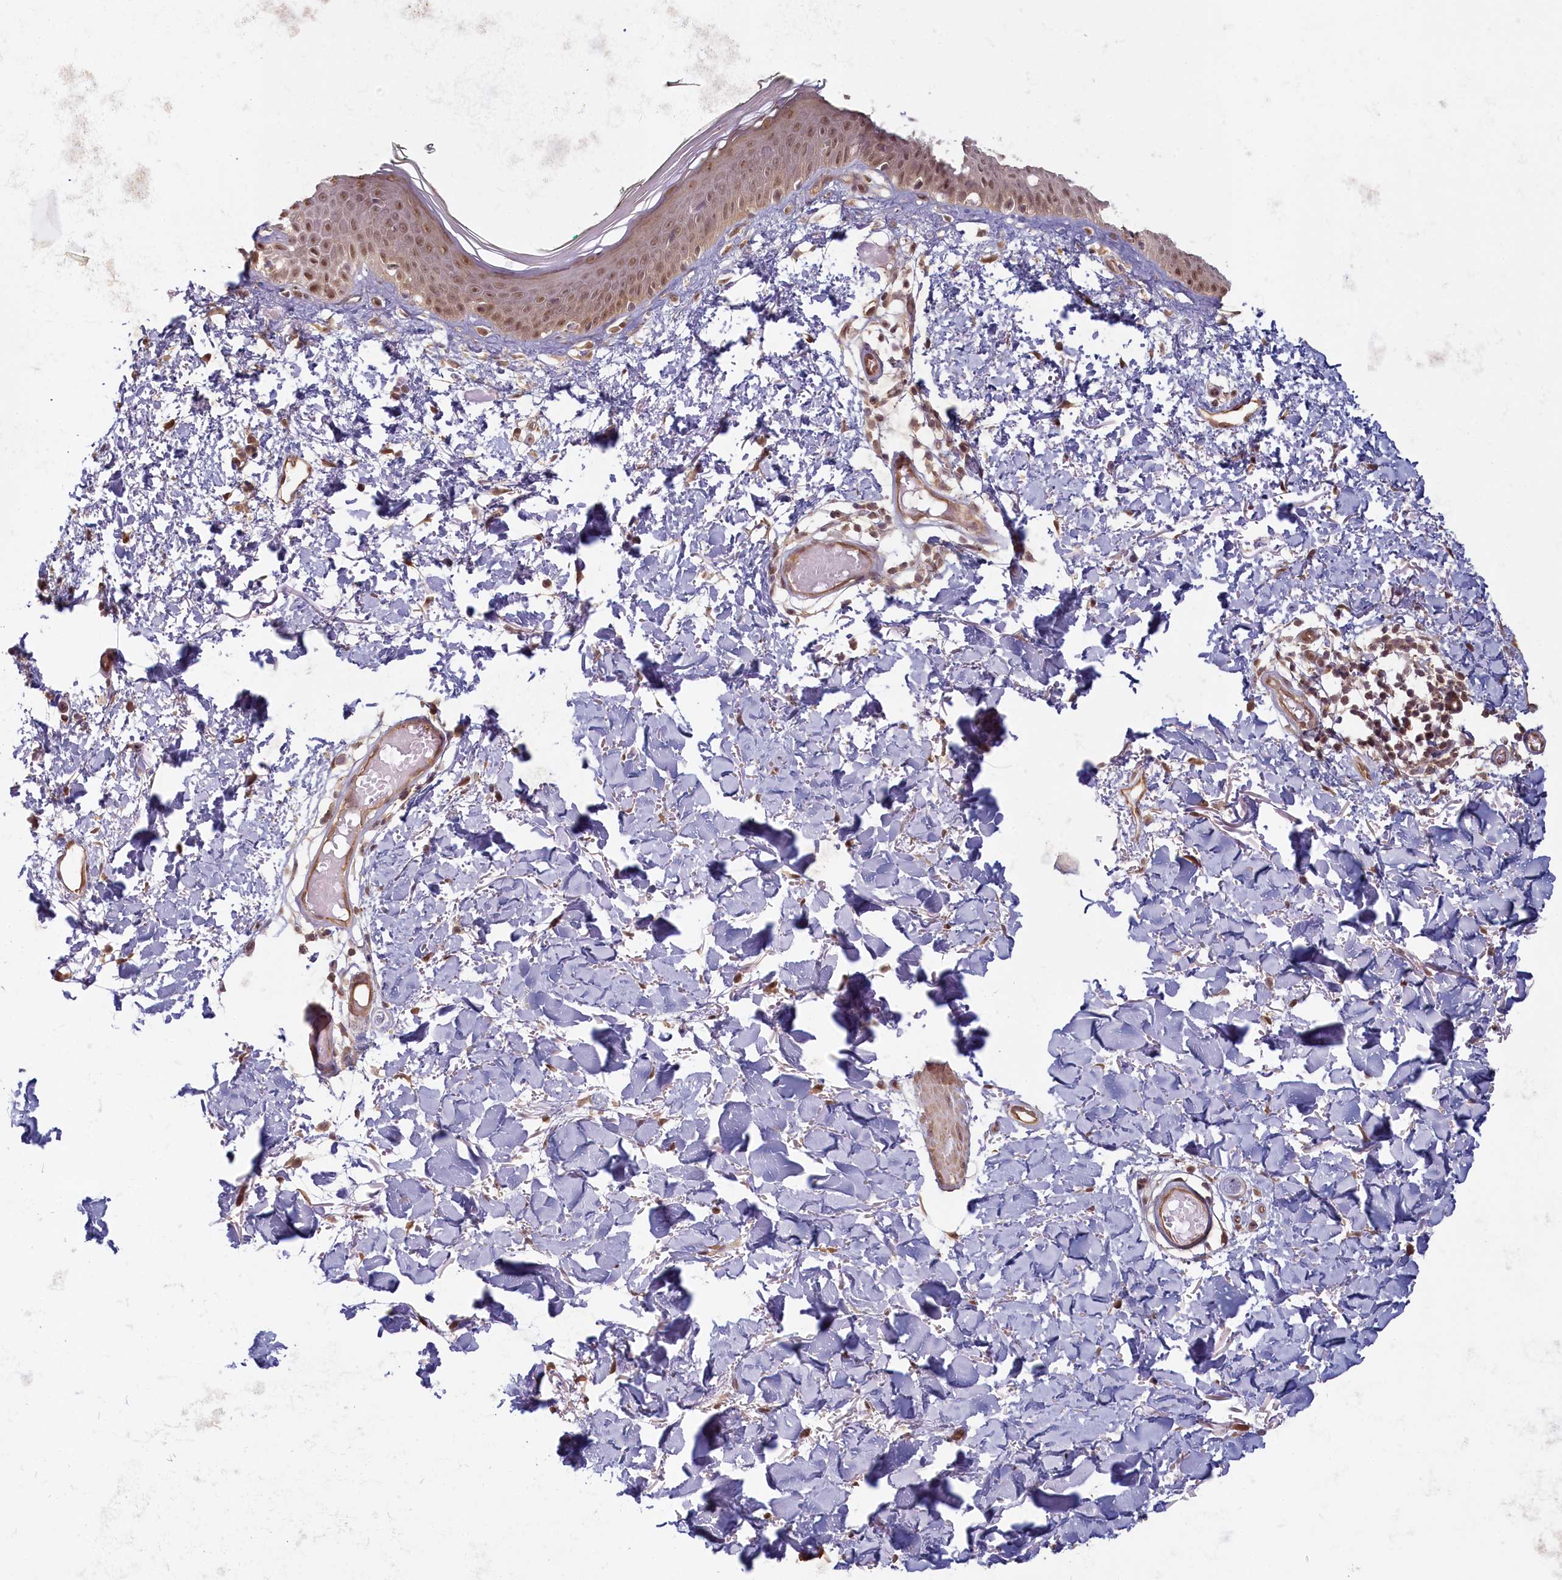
{"staining": {"intensity": "weak", "quantity": ">75%", "location": "cytoplasmic/membranous"}, "tissue": "skin", "cell_type": "Fibroblasts", "image_type": "normal", "snomed": [{"axis": "morphology", "description": "Normal tissue, NOS"}, {"axis": "topography", "description": "Skin"}], "caption": "Benign skin was stained to show a protein in brown. There is low levels of weak cytoplasmic/membranous expression in about >75% of fibroblasts.", "gene": "C19orf44", "patient": {"sex": "male", "age": 62}}